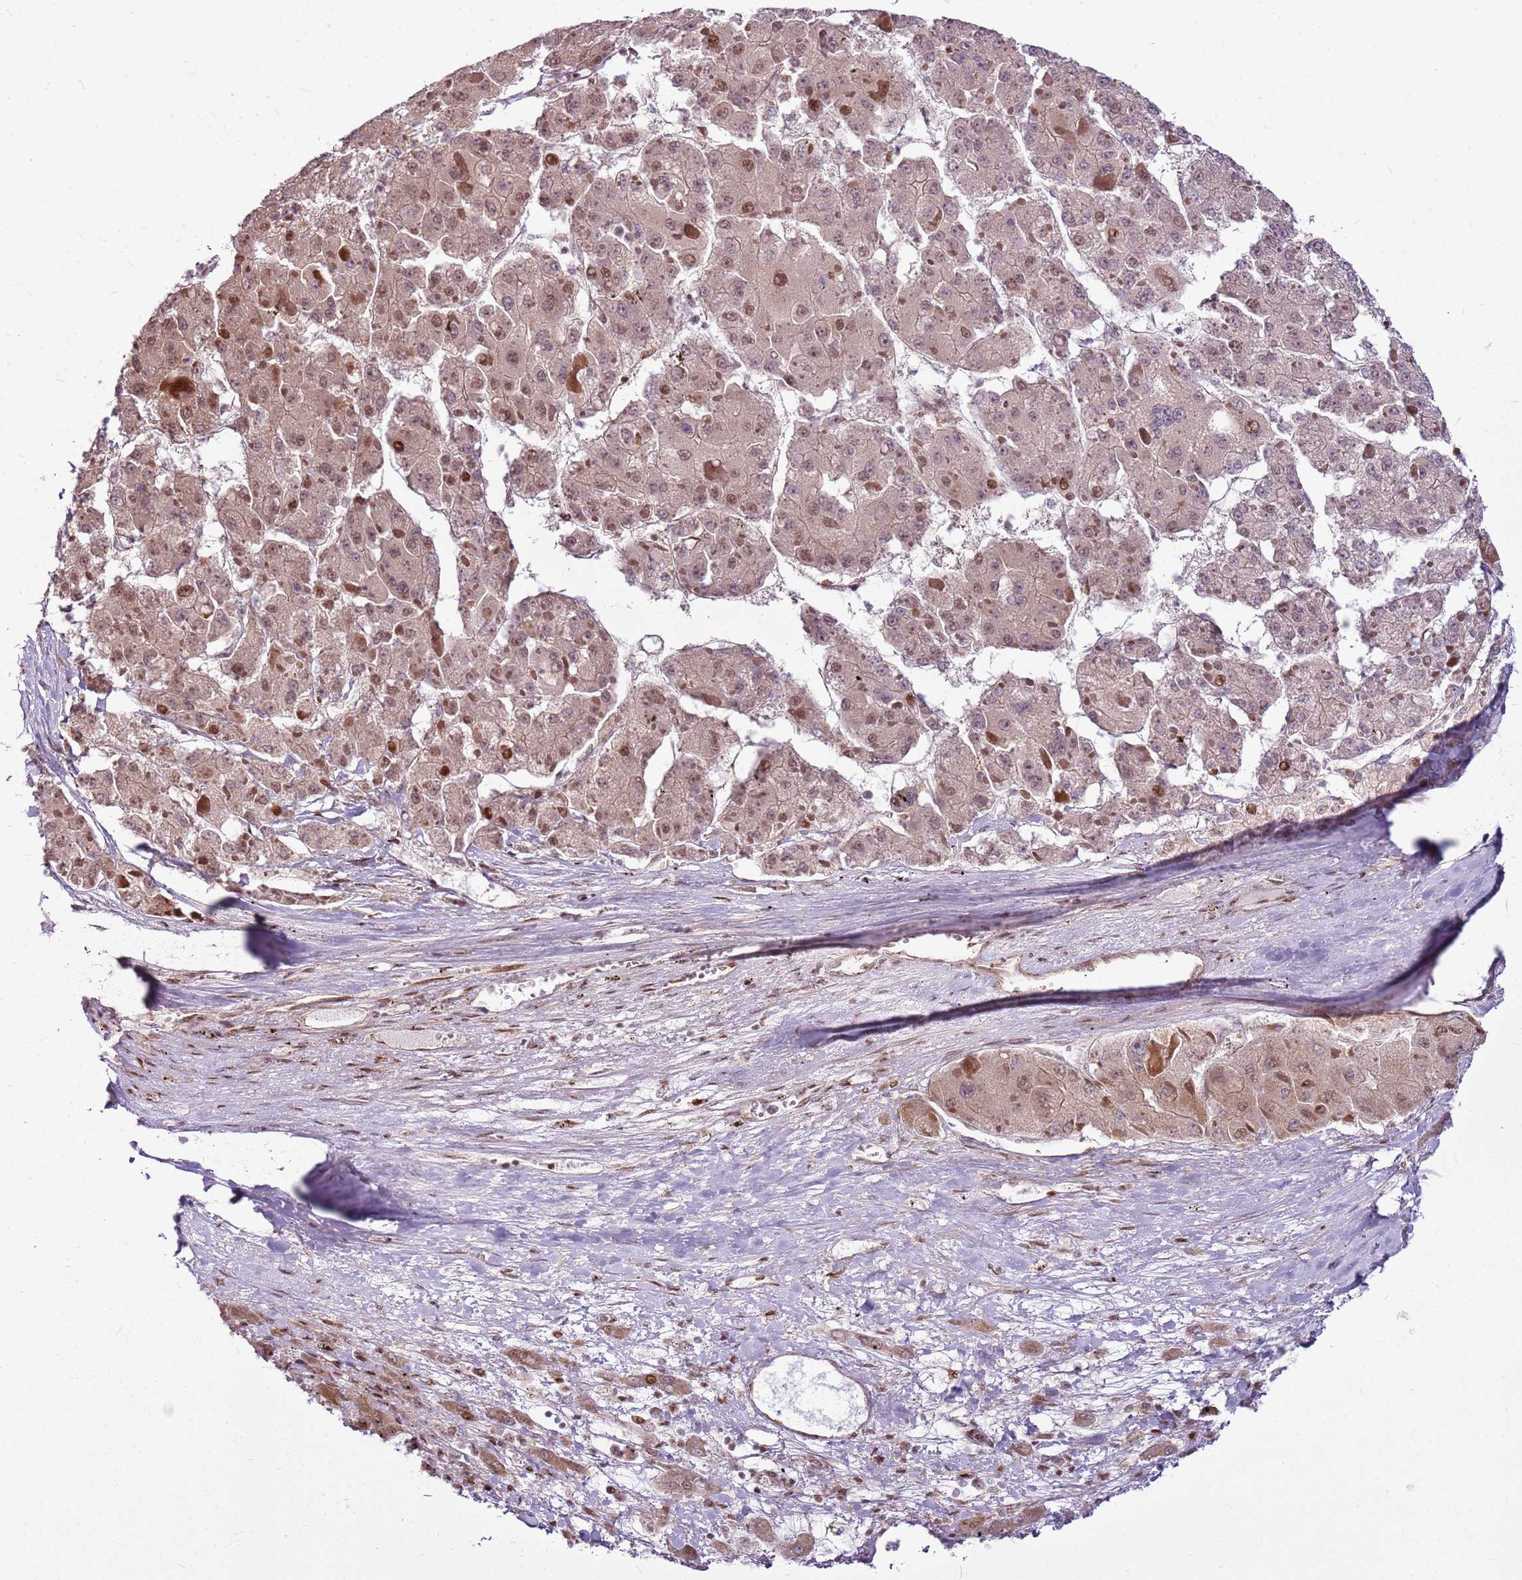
{"staining": {"intensity": "moderate", "quantity": "<25%", "location": "cytoplasmic/membranous,nuclear"}, "tissue": "liver cancer", "cell_type": "Tumor cells", "image_type": "cancer", "snomed": [{"axis": "morphology", "description": "Carcinoma, Hepatocellular, NOS"}, {"axis": "topography", "description": "Liver"}], "caption": "The micrograph displays staining of liver hepatocellular carcinoma, revealing moderate cytoplasmic/membranous and nuclear protein staining (brown color) within tumor cells. The protein is shown in brown color, while the nuclei are stained blue.", "gene": "PCTP", "patient": {"sex": "female", "age": 73}}